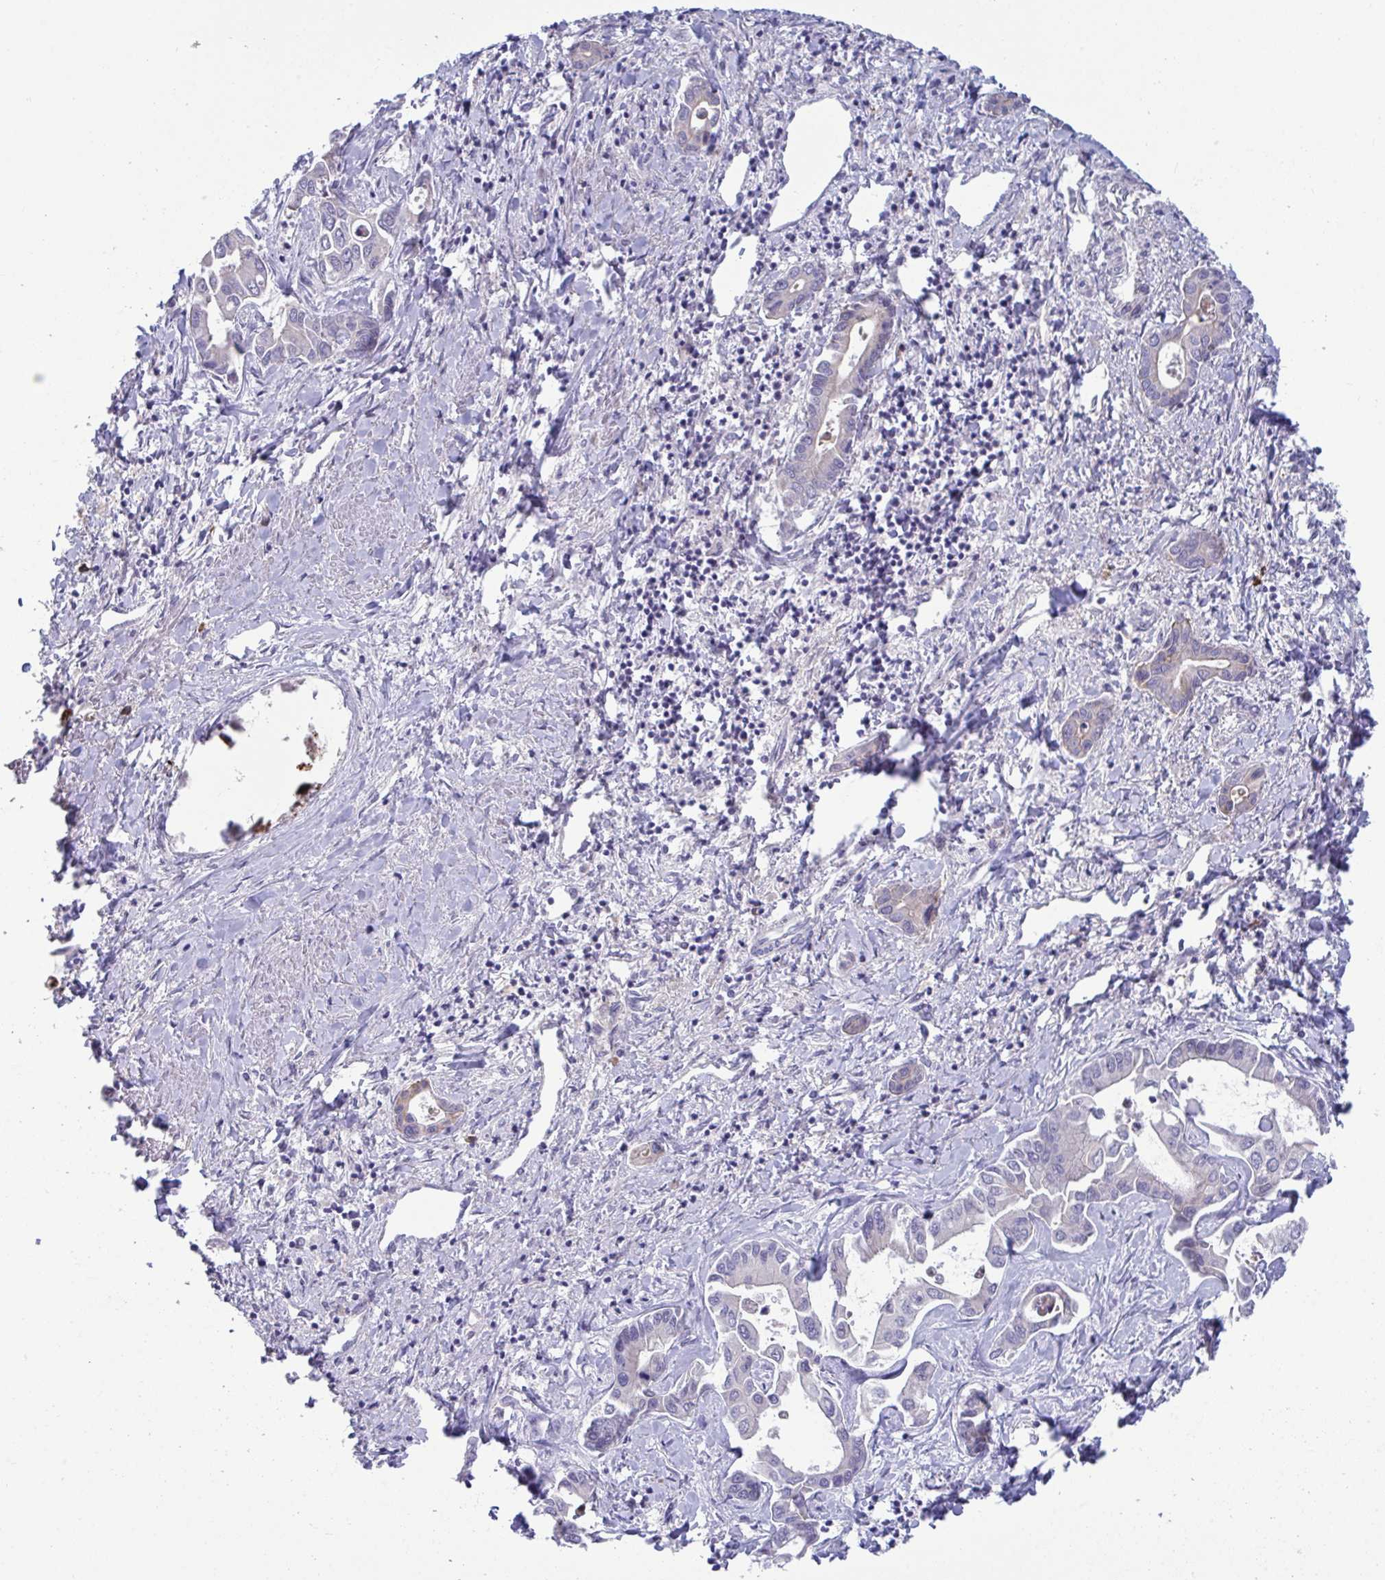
{"staining": {"intensity": "negative", "quantity": "none", "location": "none"}, "tissue": "liver cancer", "cell_type": "Tumor cells", "image_type": "cancer", "snomed": [{"axis": "morphology", "description": "Cholangiocarcinoma"}, {"axis": "topography", "description": "Liver"}], "caption": "The IHC image has no significant positivity in tumor cells of liver cholangiocarcinoma tissue.", "gene": "MS4A14", "patient": {"sex": "male", "age": 66}}